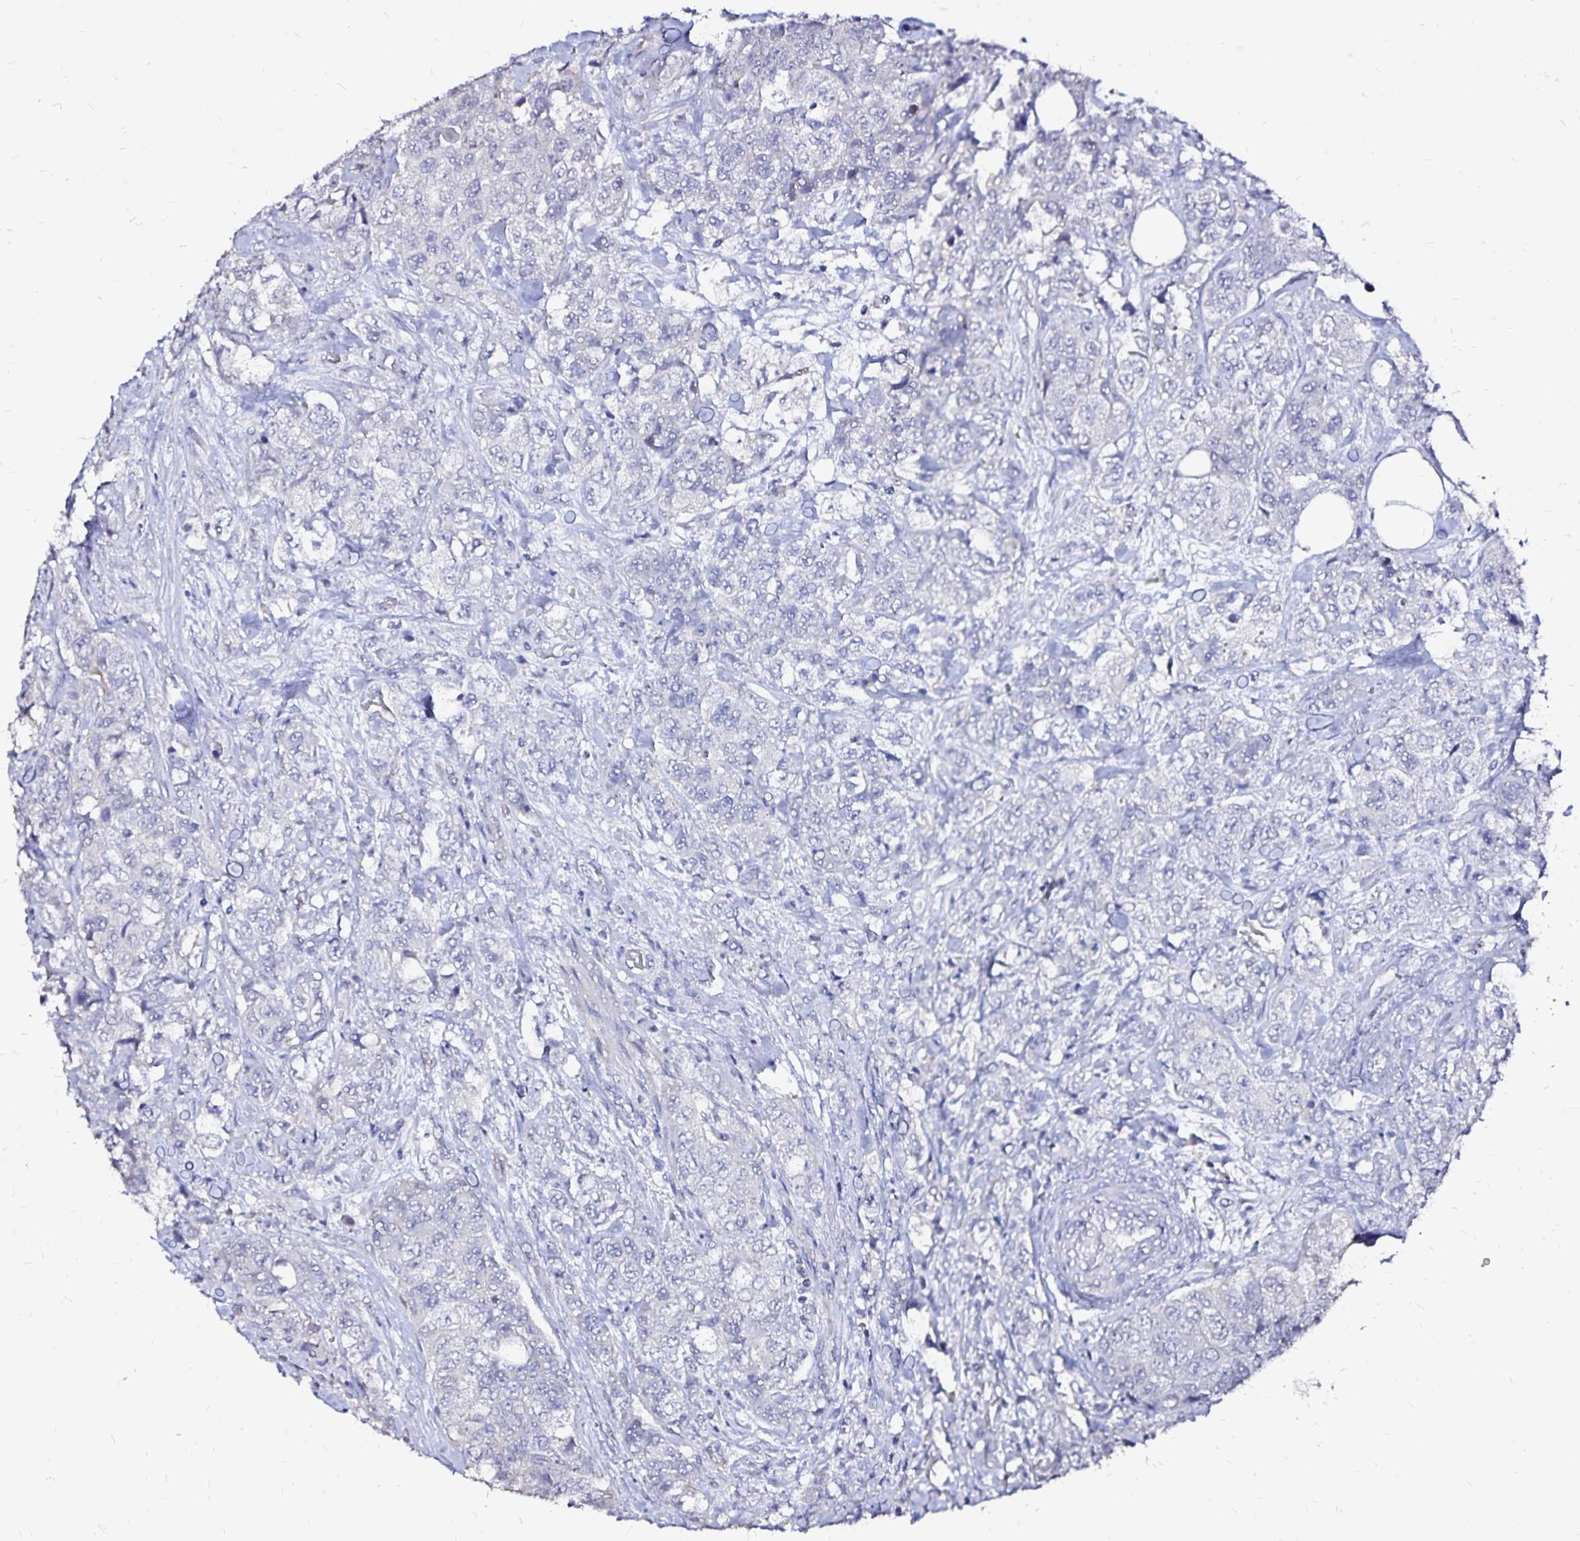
{"staining": {"intensity": "negative", "quantity": "none", "location": "none"}, "tissue": "urothelial cancer", "cell_type": "Tumor cells", "image_type": "cancer", "snomed": [{"axis": "morphology", "description": "Urothelial carcinoma, High grade"}, {"axis": "topography", "description": "Urinary bladder"}], "caption": "Urothelial carcinoma (high-grade) was stained to show a protein in brown. There is no significant staining in tumor cells.", "gene": "SLC5A1", "patient": {"sex": "female", "age": 78}}